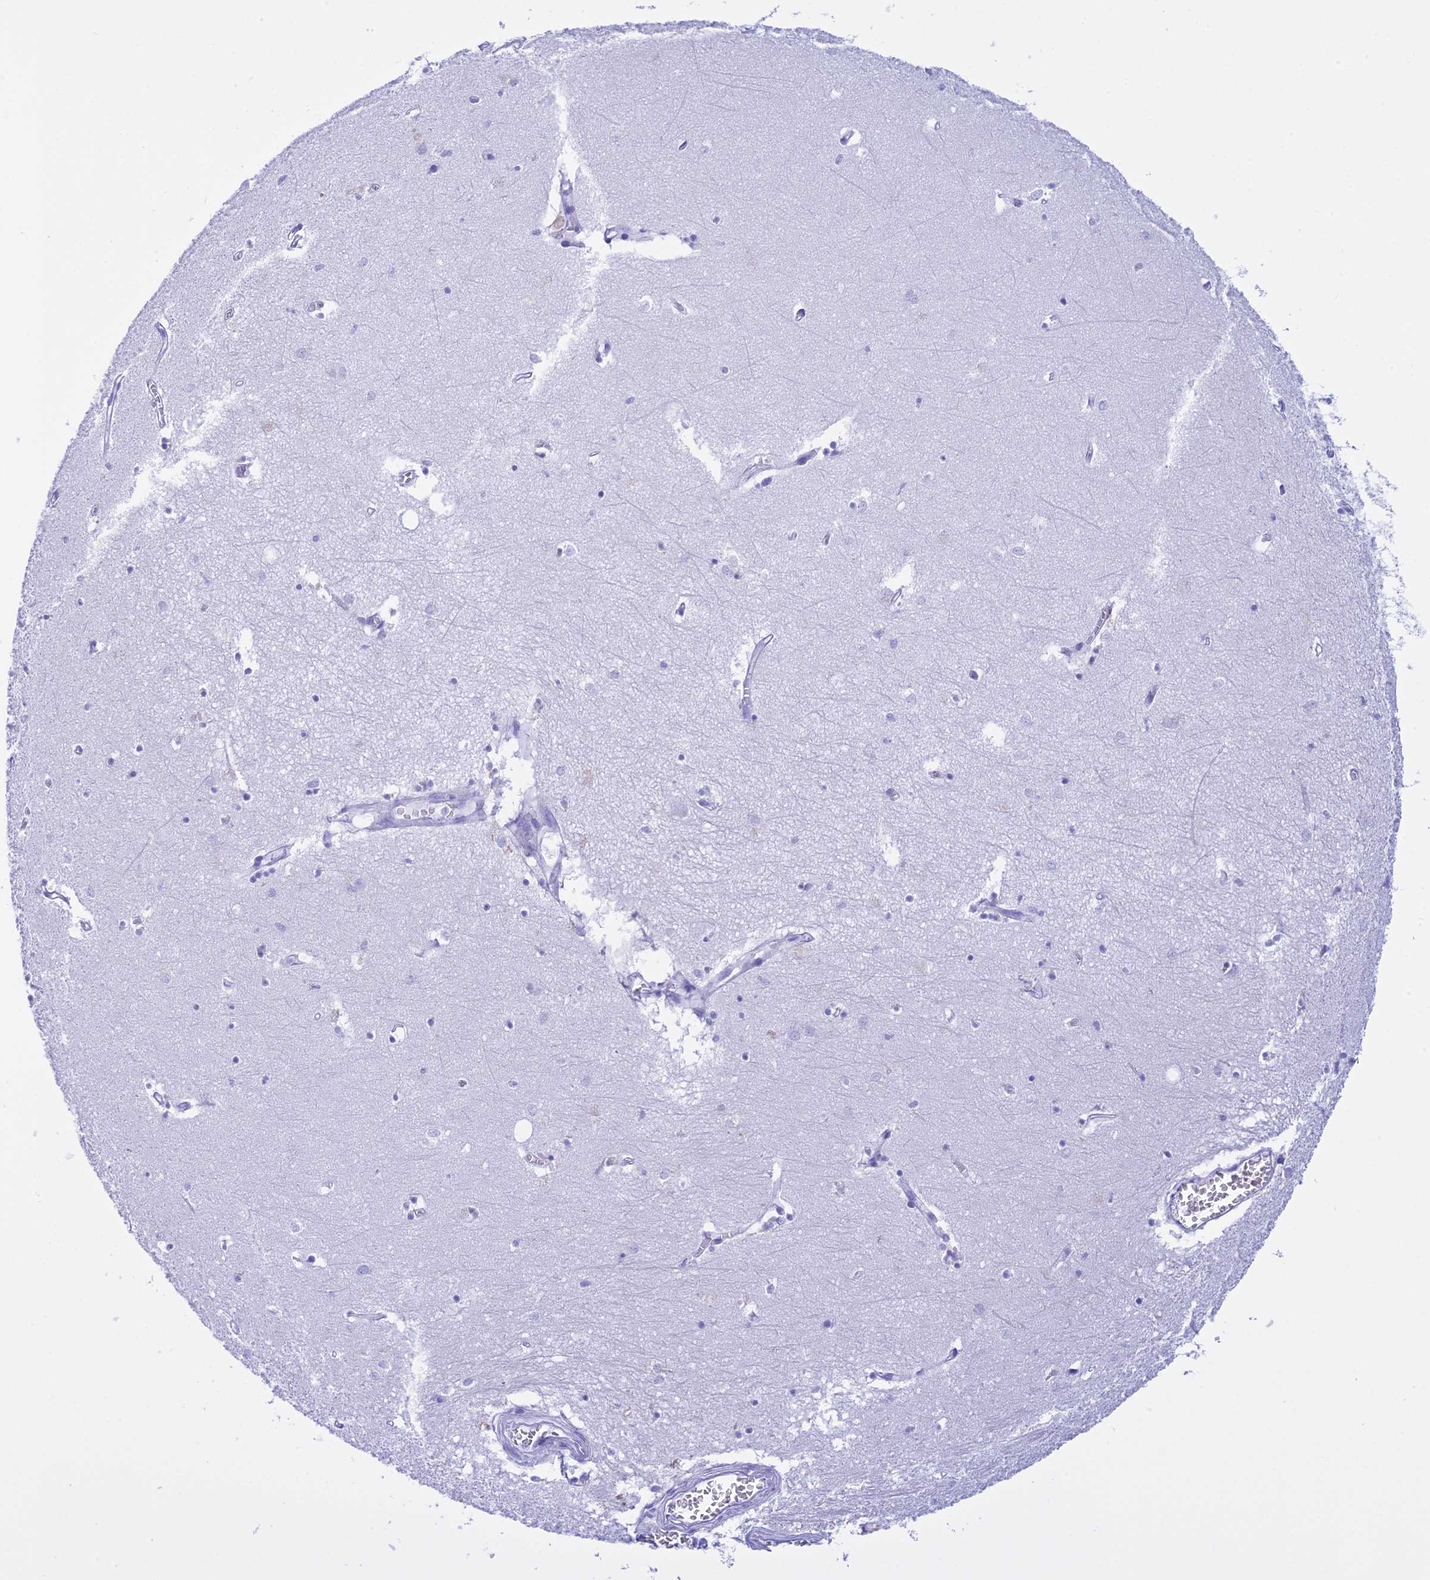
{"staining": {"intensity": "negative", "quantity": "none", "location": "none"}, "tissue": "hippocampus", "cell_type": "Glial cells", "image_type": "normal", "snomed": [{"axis": "morphology", "description": "Normal tissue, NOS"}, {"axis": "topography", "description": "Hippocampus"}], "caption": "Histopathology image shows no protein positivity in glial cells of normal hippocampus. Brightfield microscopy of immunohistochemistry stained with DAB (brown) and hematoxylin (blue), captured at high magnification.", "gene": "BRI3", "patient": {"sex": "female", "age": 64}}